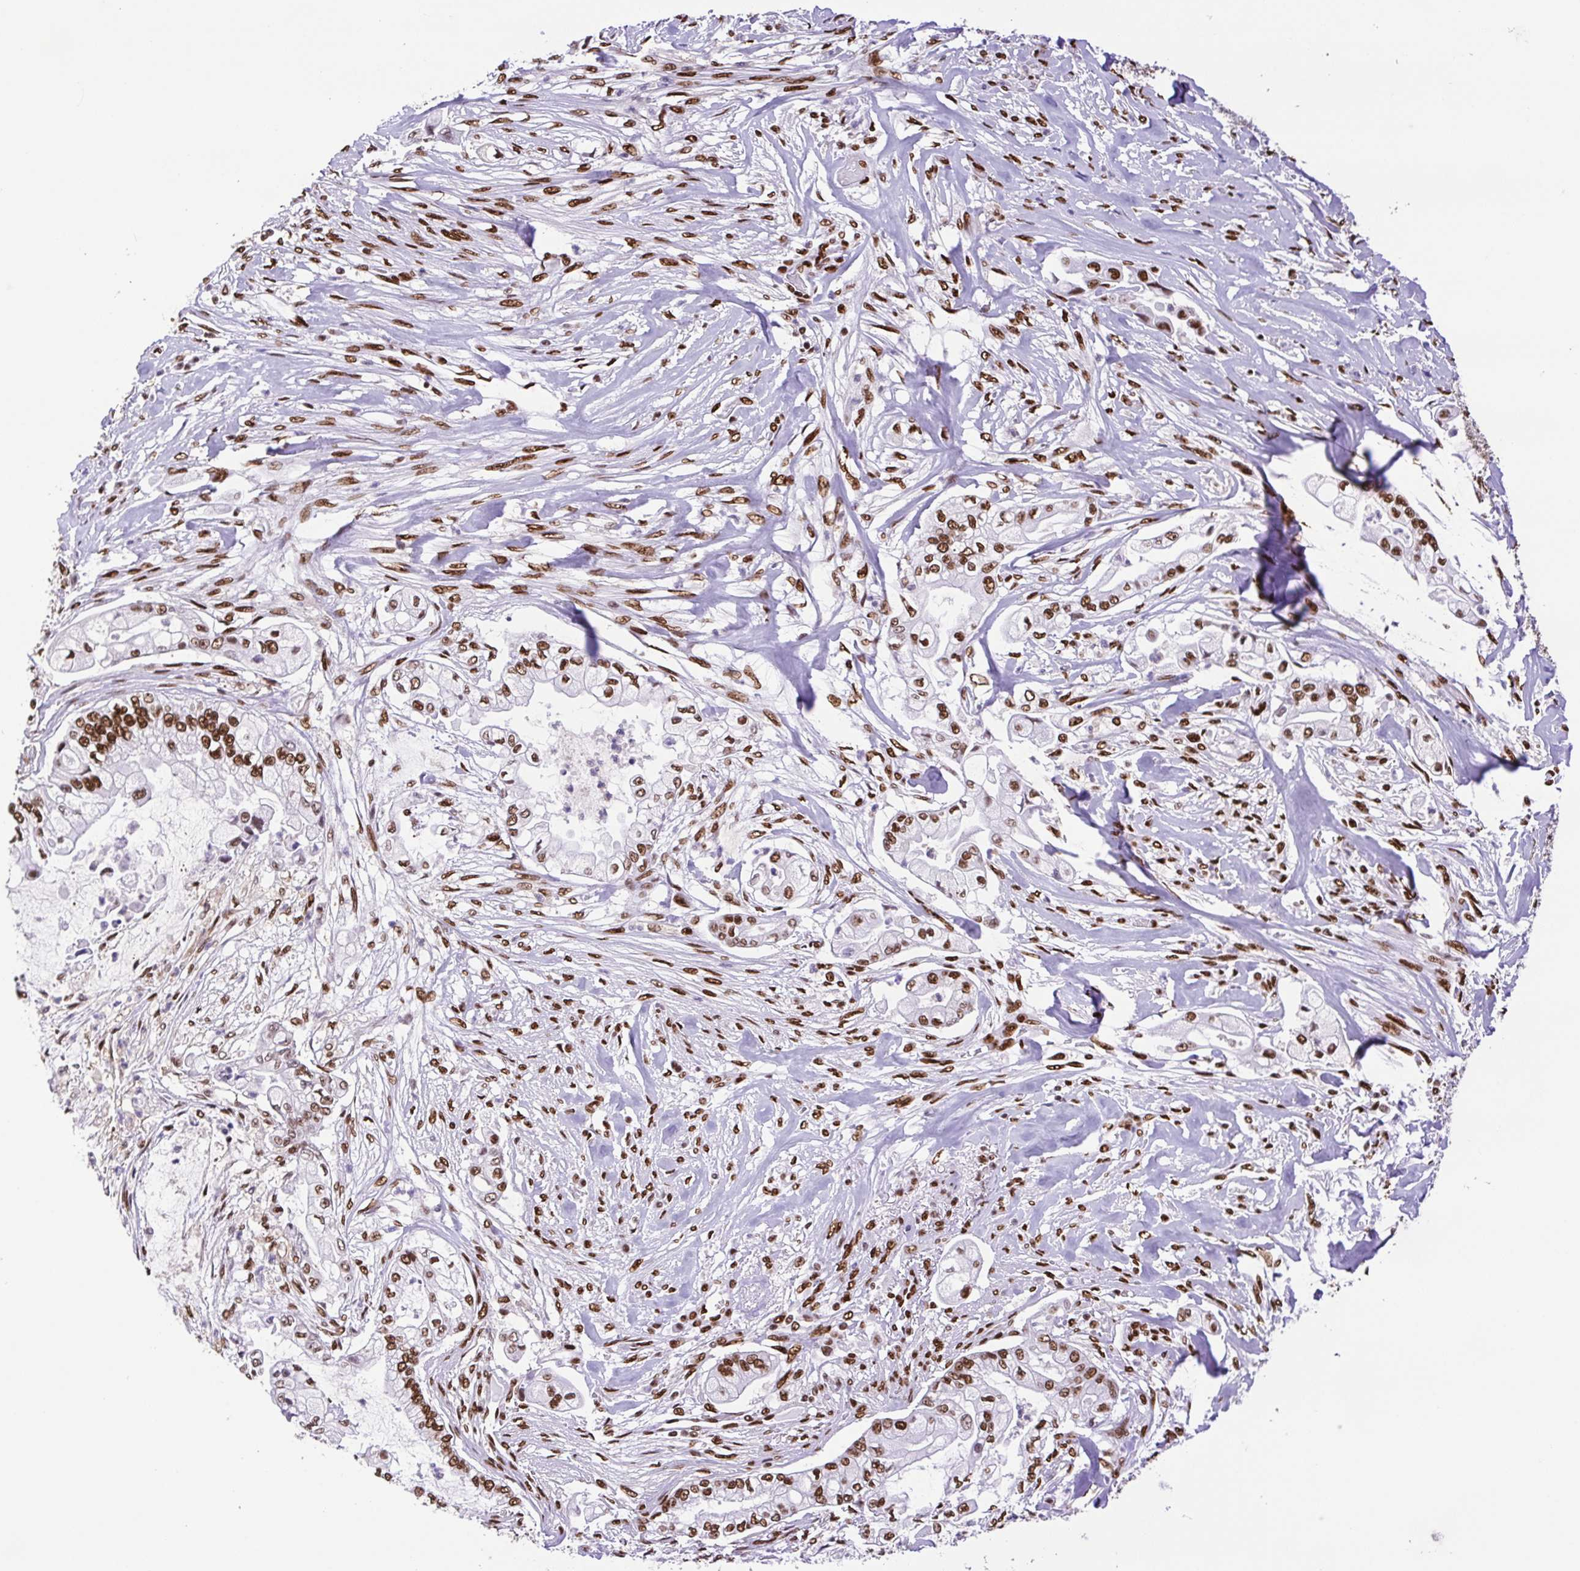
{"staining": {"intensity": "strong", "quantity": ">75%", "location": "nuclear"}, "tissue": "pancreatic cancer", "cell_type": "Tumor cells", "image_type": "cancer", "snomed": [{"axis": "morphology", "description": "Adenocarcinoma, NOS"}, {"axis": "topography", "description": "Pancreas"}], "caption": "Pancreatic cancer was stained to show a protein in brown. There is high levels of strong nuclear expression in about >75% of tumor cells.", "gene": "TRIM28", "patient": {"sex": "female", "age": 69}}